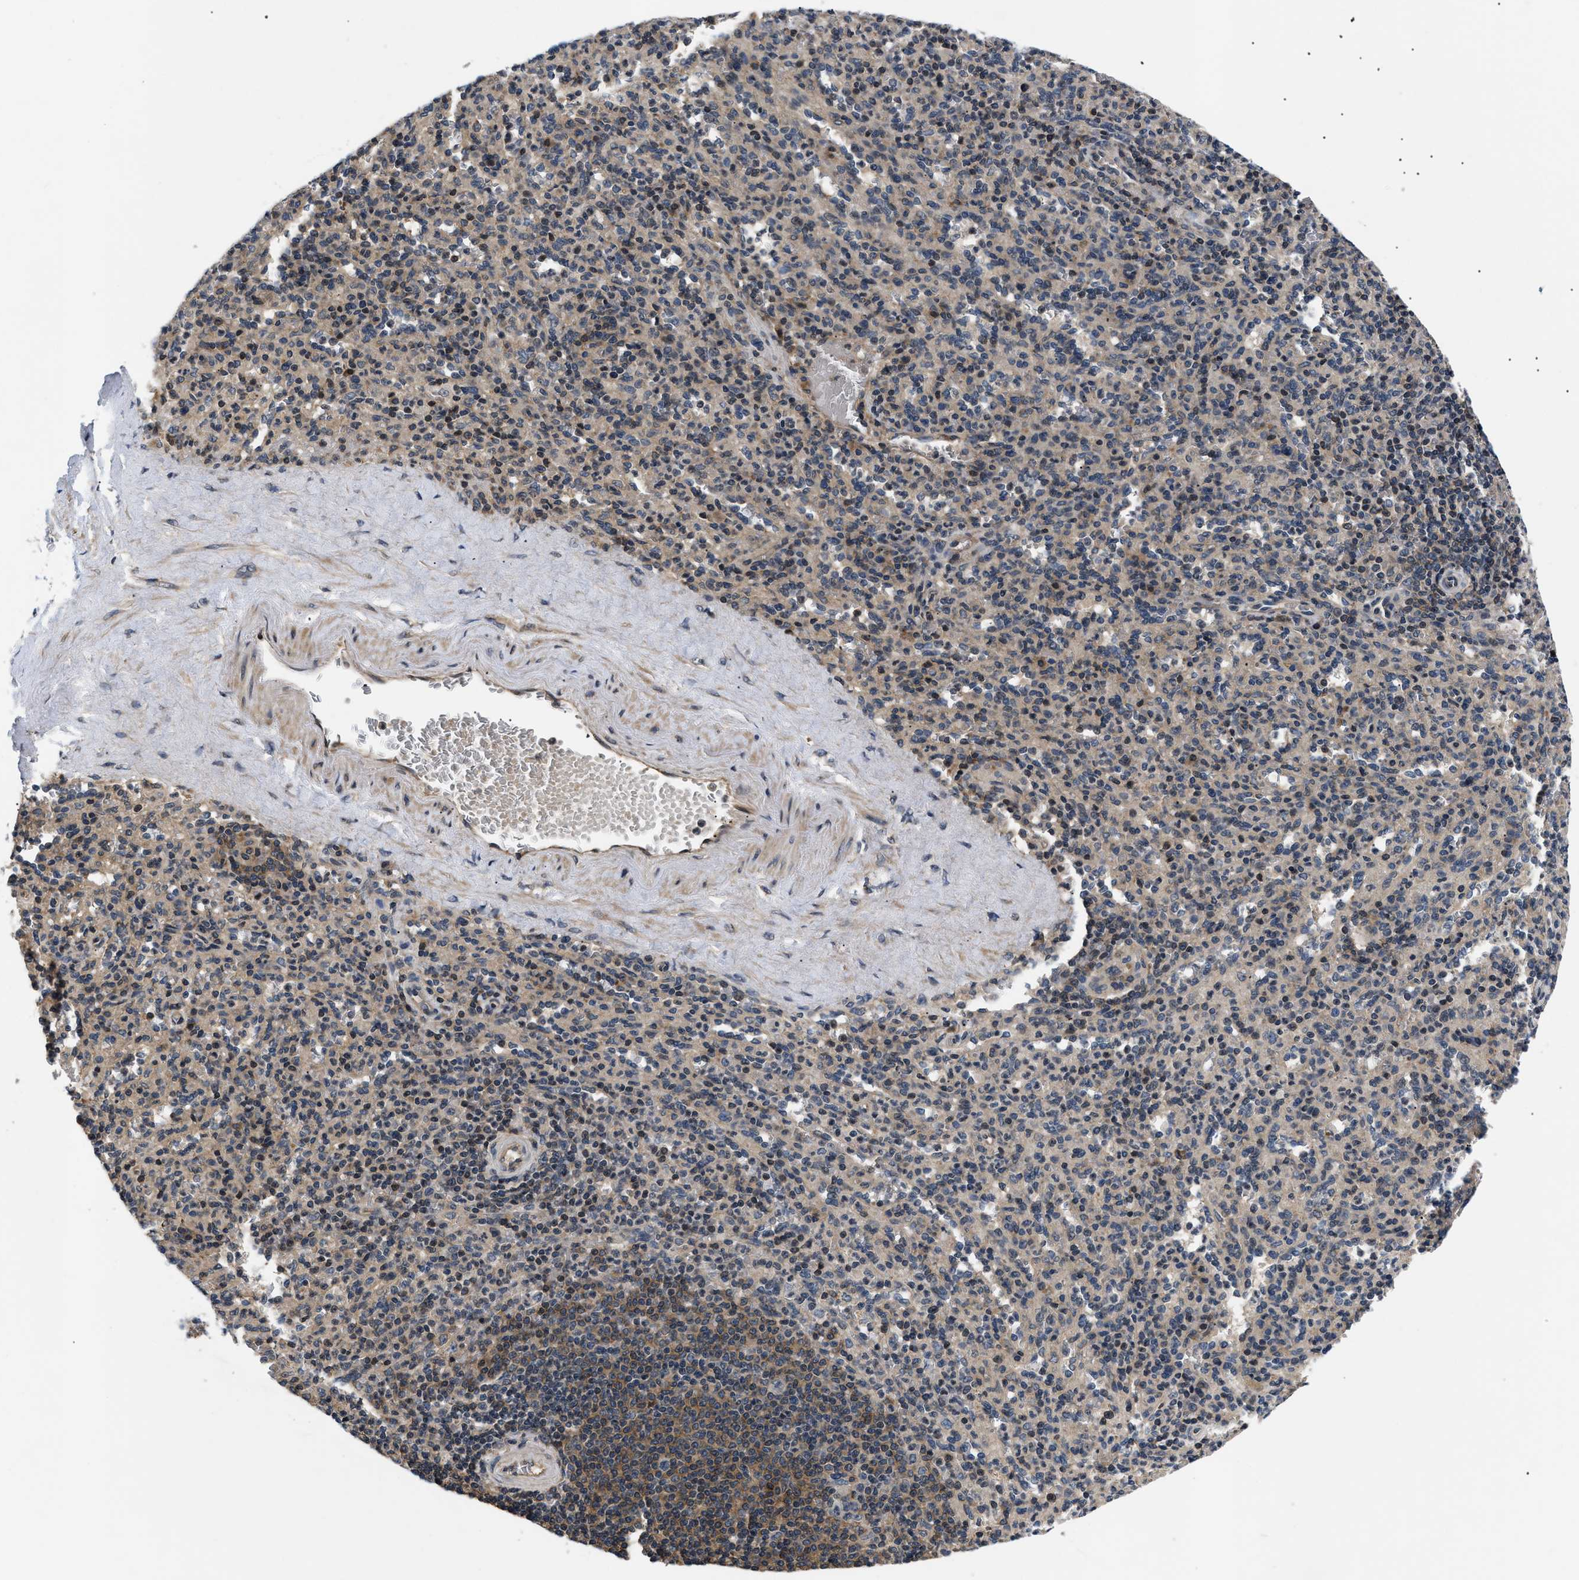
{"staining": {"intensity": "weak", "quantity": "25%-75%", "location": "cytoplasmic/membranous"}, "tissue": "spleen", "cell_type": "Cells in red pulp", "image_type": "normal", "snomed": [{"axis": "morphology", "description": "Normal tissue, NOS"}, {"axis": "topography", "description": "Spleen"}], "caption": "A micrograph showing weak cytoplasmic/membranous positivity in about 25%-75% of cells in red pulp in unremarkable spleen, as visualized by brown immunohistochemical staining.", "gene": "HMGCR", "patient": {"sex": "male", "age": 36}}